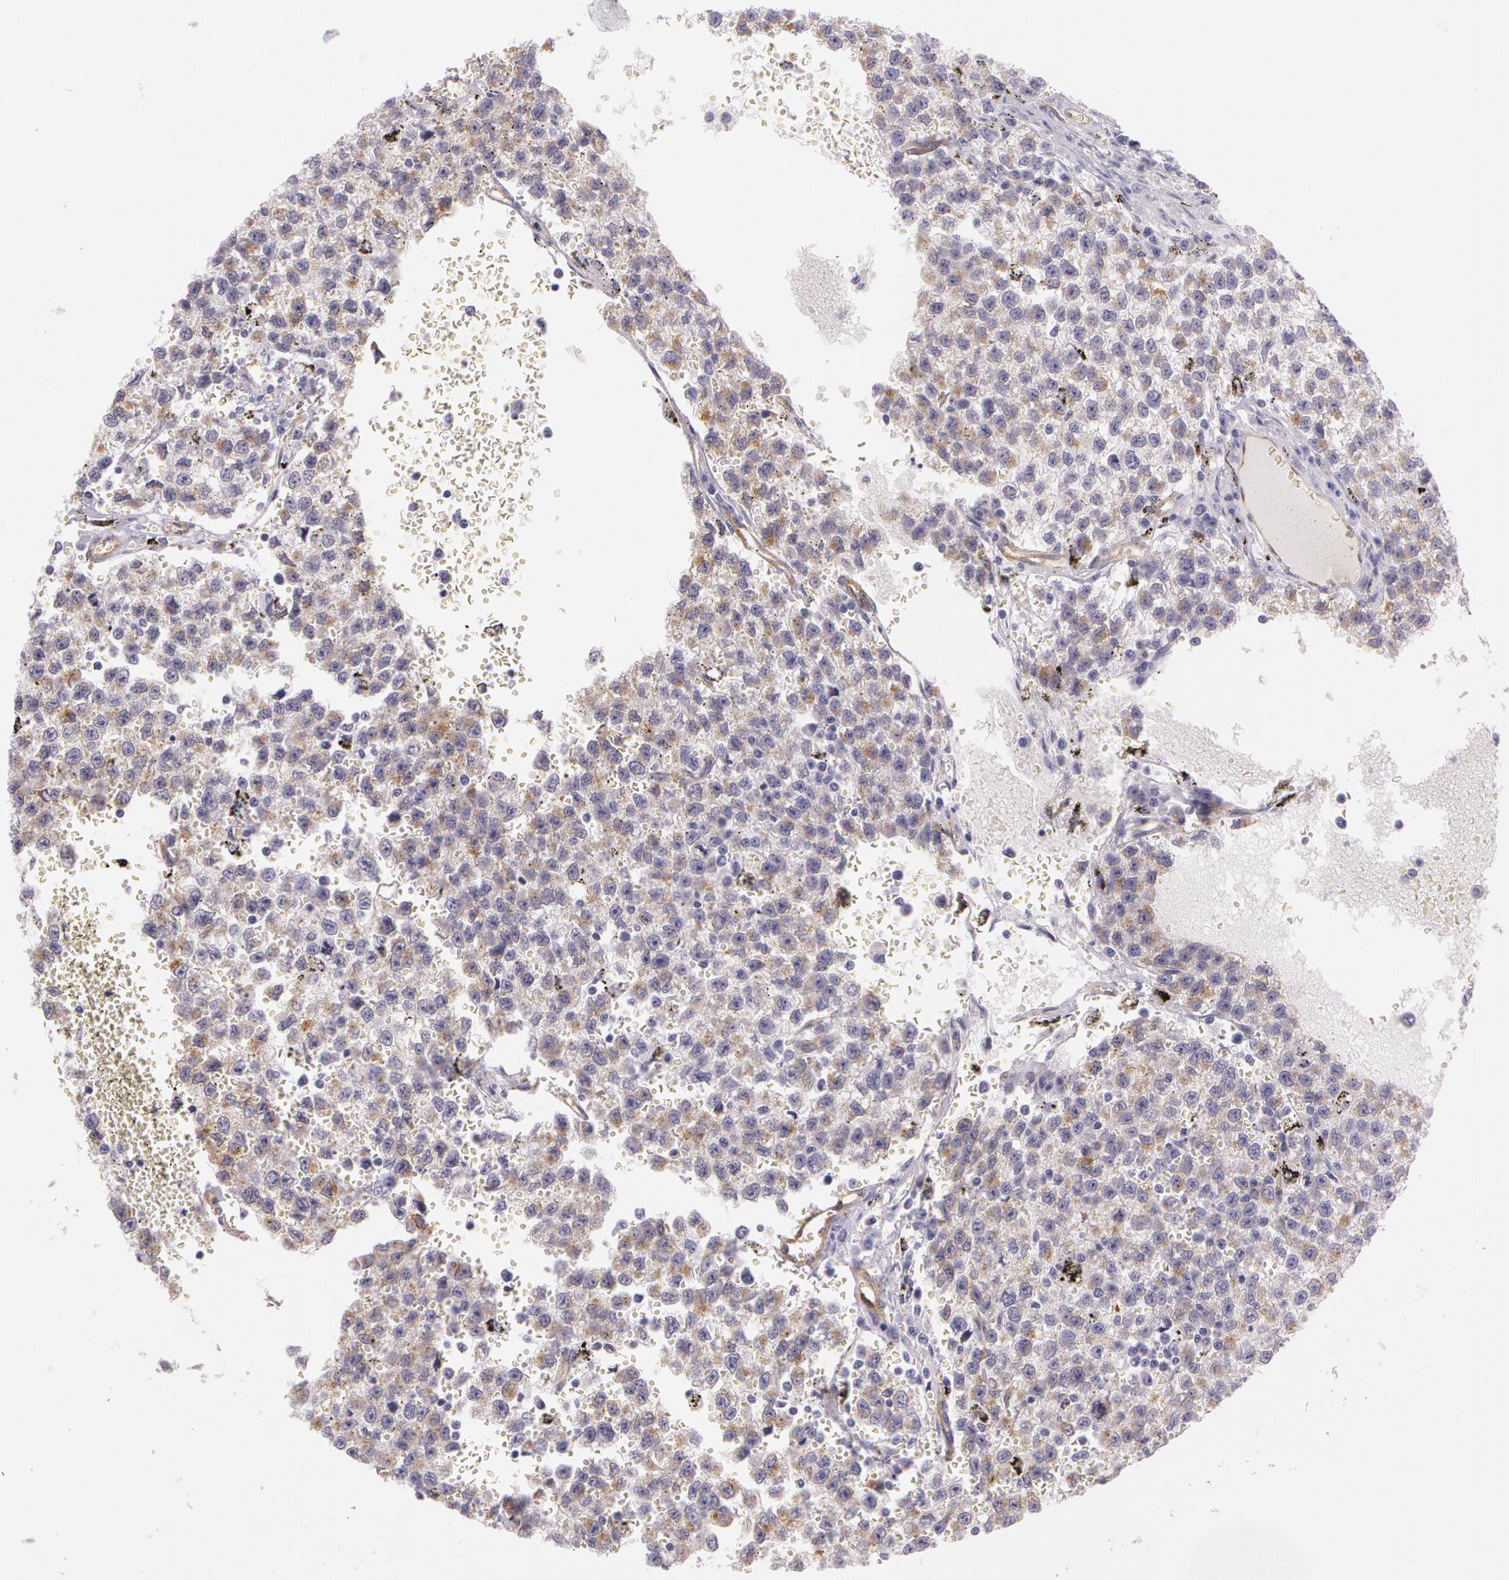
{"staining": {"intensity": "moderate", "quantity": "25%-75%", "location": "cytoplasmic/membranous"}, "tissue": "testis cancer", "cell_type": "Tumor cells", "image_type": "cancer", "snomed": [{"axis": "morphology", "description": "Seminoma, NOS"}, {"axis": "topography", "description": "Testis"}], "caption": "High-magnification brightfield microscopy of seminoma (testis) stained with DAB (3,3'-diaminobenzidine) (brown) and counterstained with hematoxylin (blue). tumor cells exhibit moderate cytoplasmic/membranous positivity is appreciated in approximately25%-75% of cells. The protein of interest is shown in brown color, while the nuclei are stained blue.", "gene": "APP", "patient": {"sex": "male", "age": 35}}